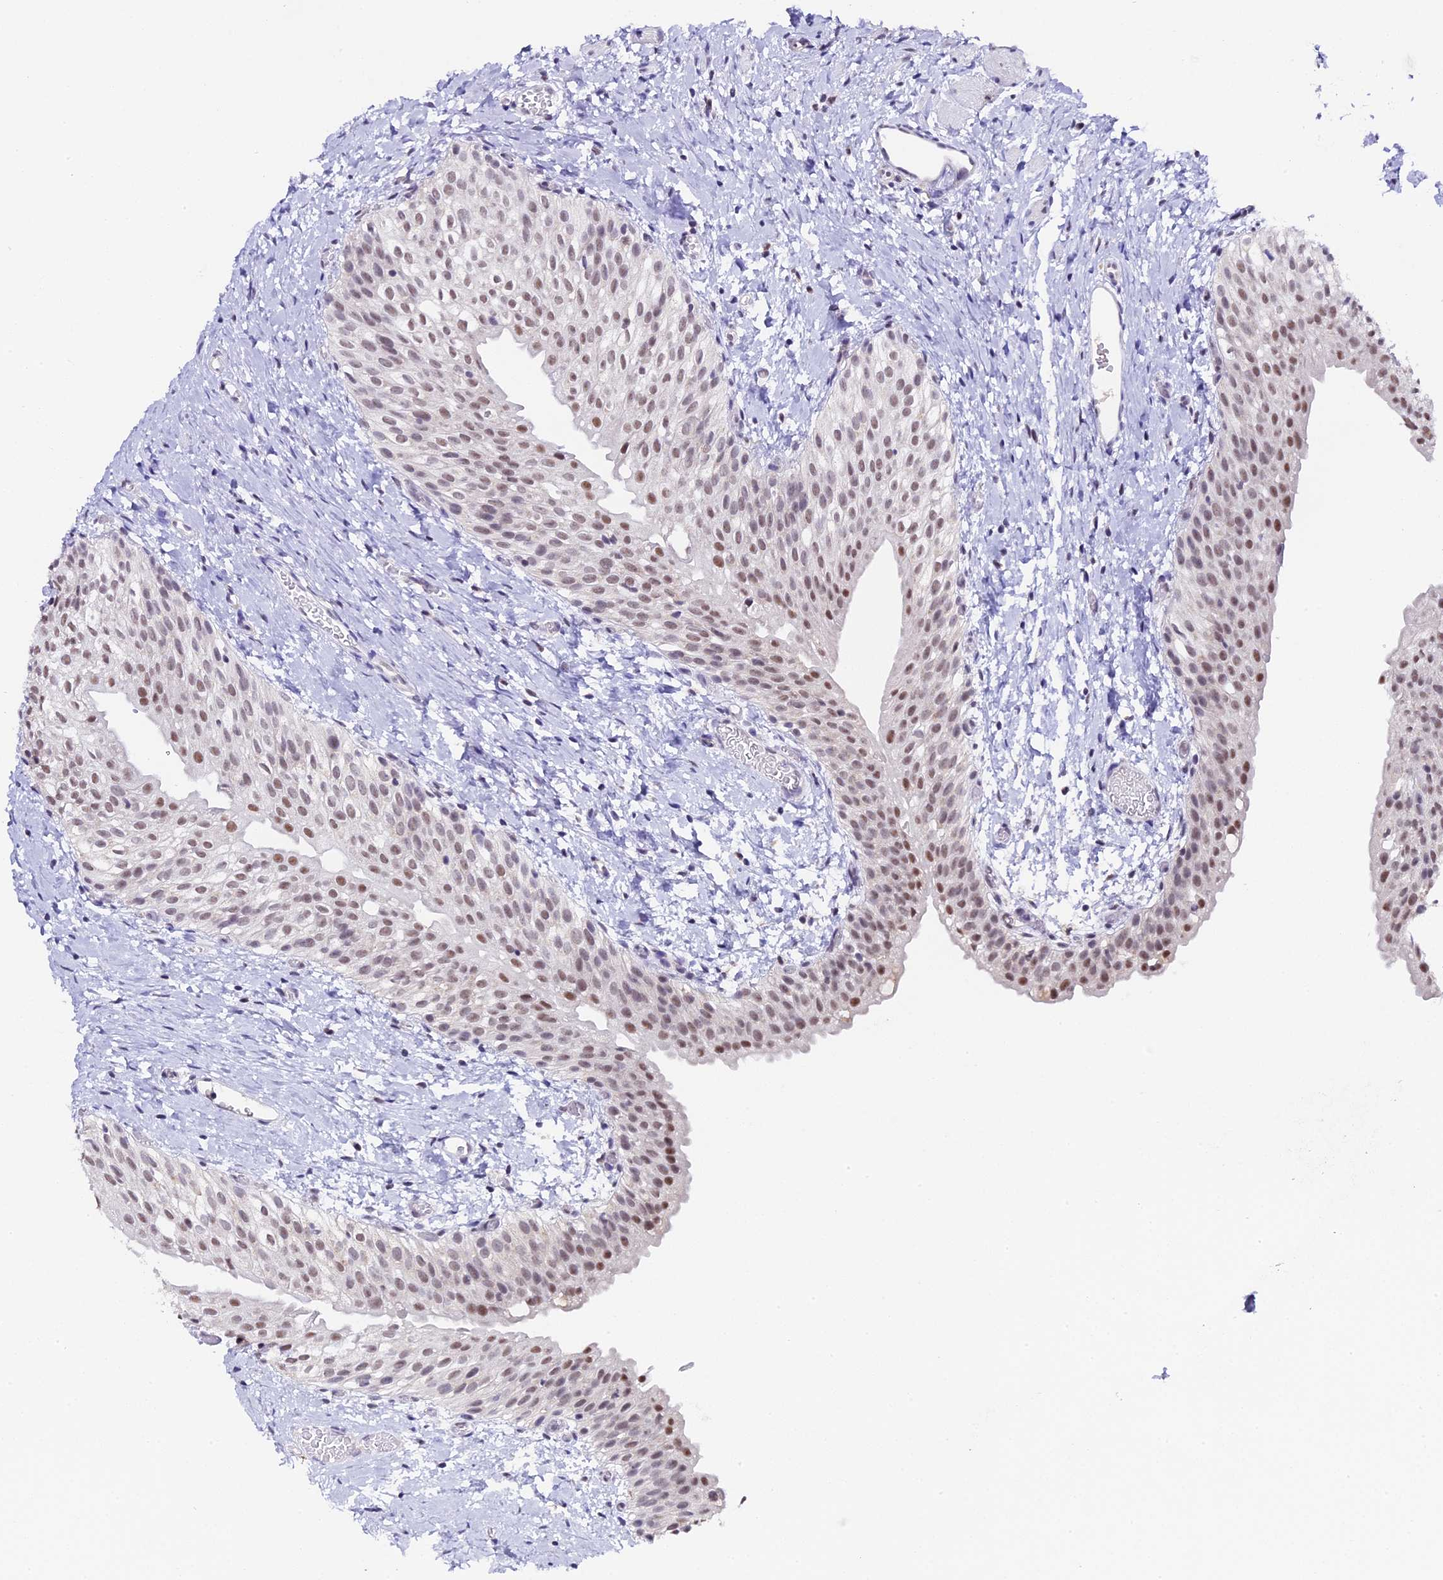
{"staining": {"intensity": "moderate", "quantity": "25%-75%", "location": "nuclear"}, "tissue": "urinary bladder", "cell_type": "Urothelial cells", "image_type": "normal", "snomed": [{"axis": "morphology", "description": "Normal tissue, NOS"}, {"axis": "topography", "description": "Urinary bladder"}], "caption": "Immunohistochemical staining of unremarkable human urinary bladder demonstrates 25%-75% levels of moderate nuclear protein staining in approximately 25%-75% of urothelial cells.", "gene": "NCBP1", "patient": {"sex": "male", "age": 1}}